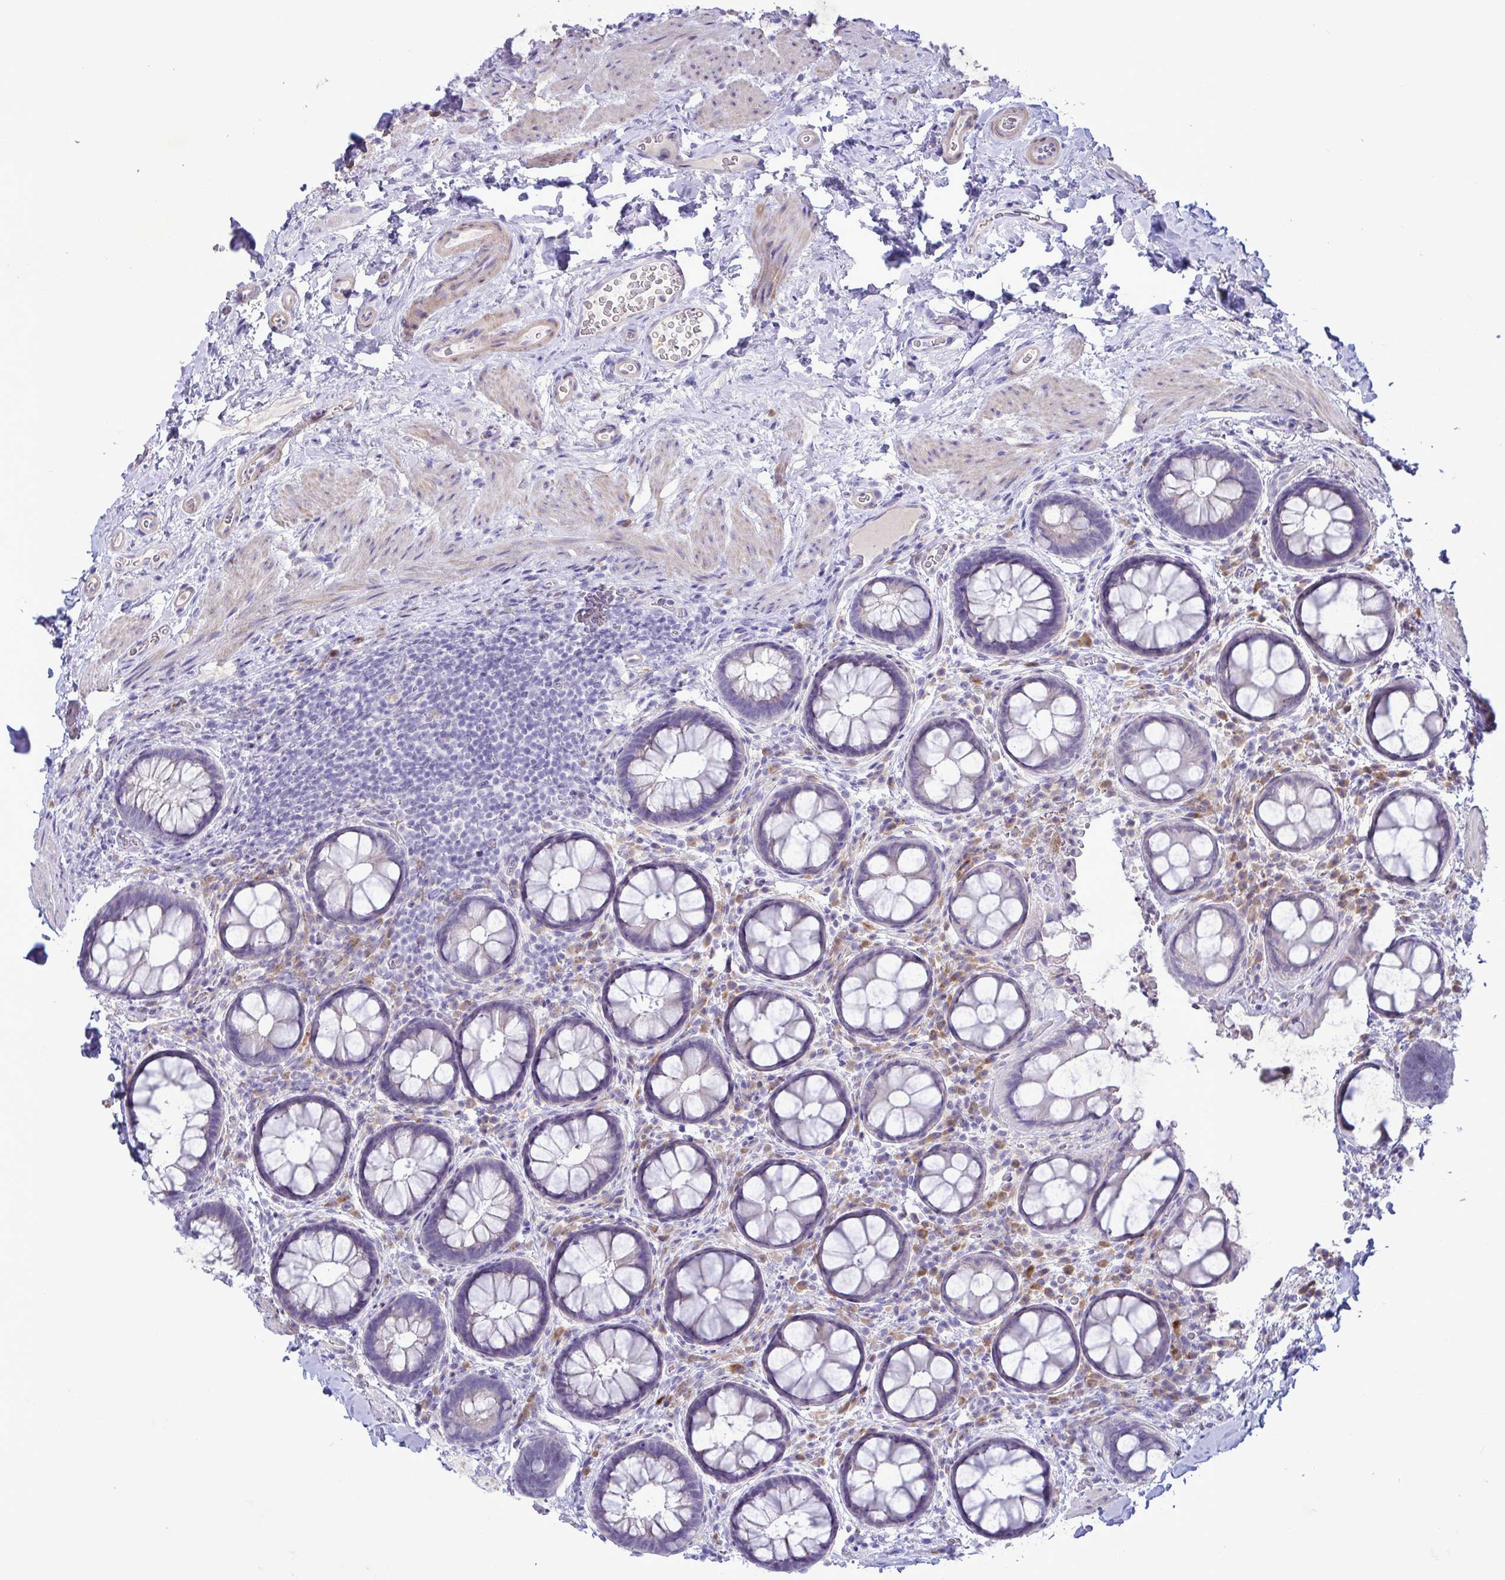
{"staining": {"intensity": "negative", "quantity": "none", "location": "none"}, "tissue": "rectum", "cell_type": "Glandular cells", "image_type": "normal", "snomed": [{"axis": "morphology", "description": "Normal tissue, NOS"}, {"axis": "topography", "description": "Rectum"}], "caption": "Glandular cells are negative for brown protein staining in benign rectum. (Stains: DAB immunohistochemistry (IHC) with hematoxylin counter stain, Microscopy: brightfield microscopy at high magnification).", "gene": "FAM86B1", "patient": {"sex": "female", "age": 69}}